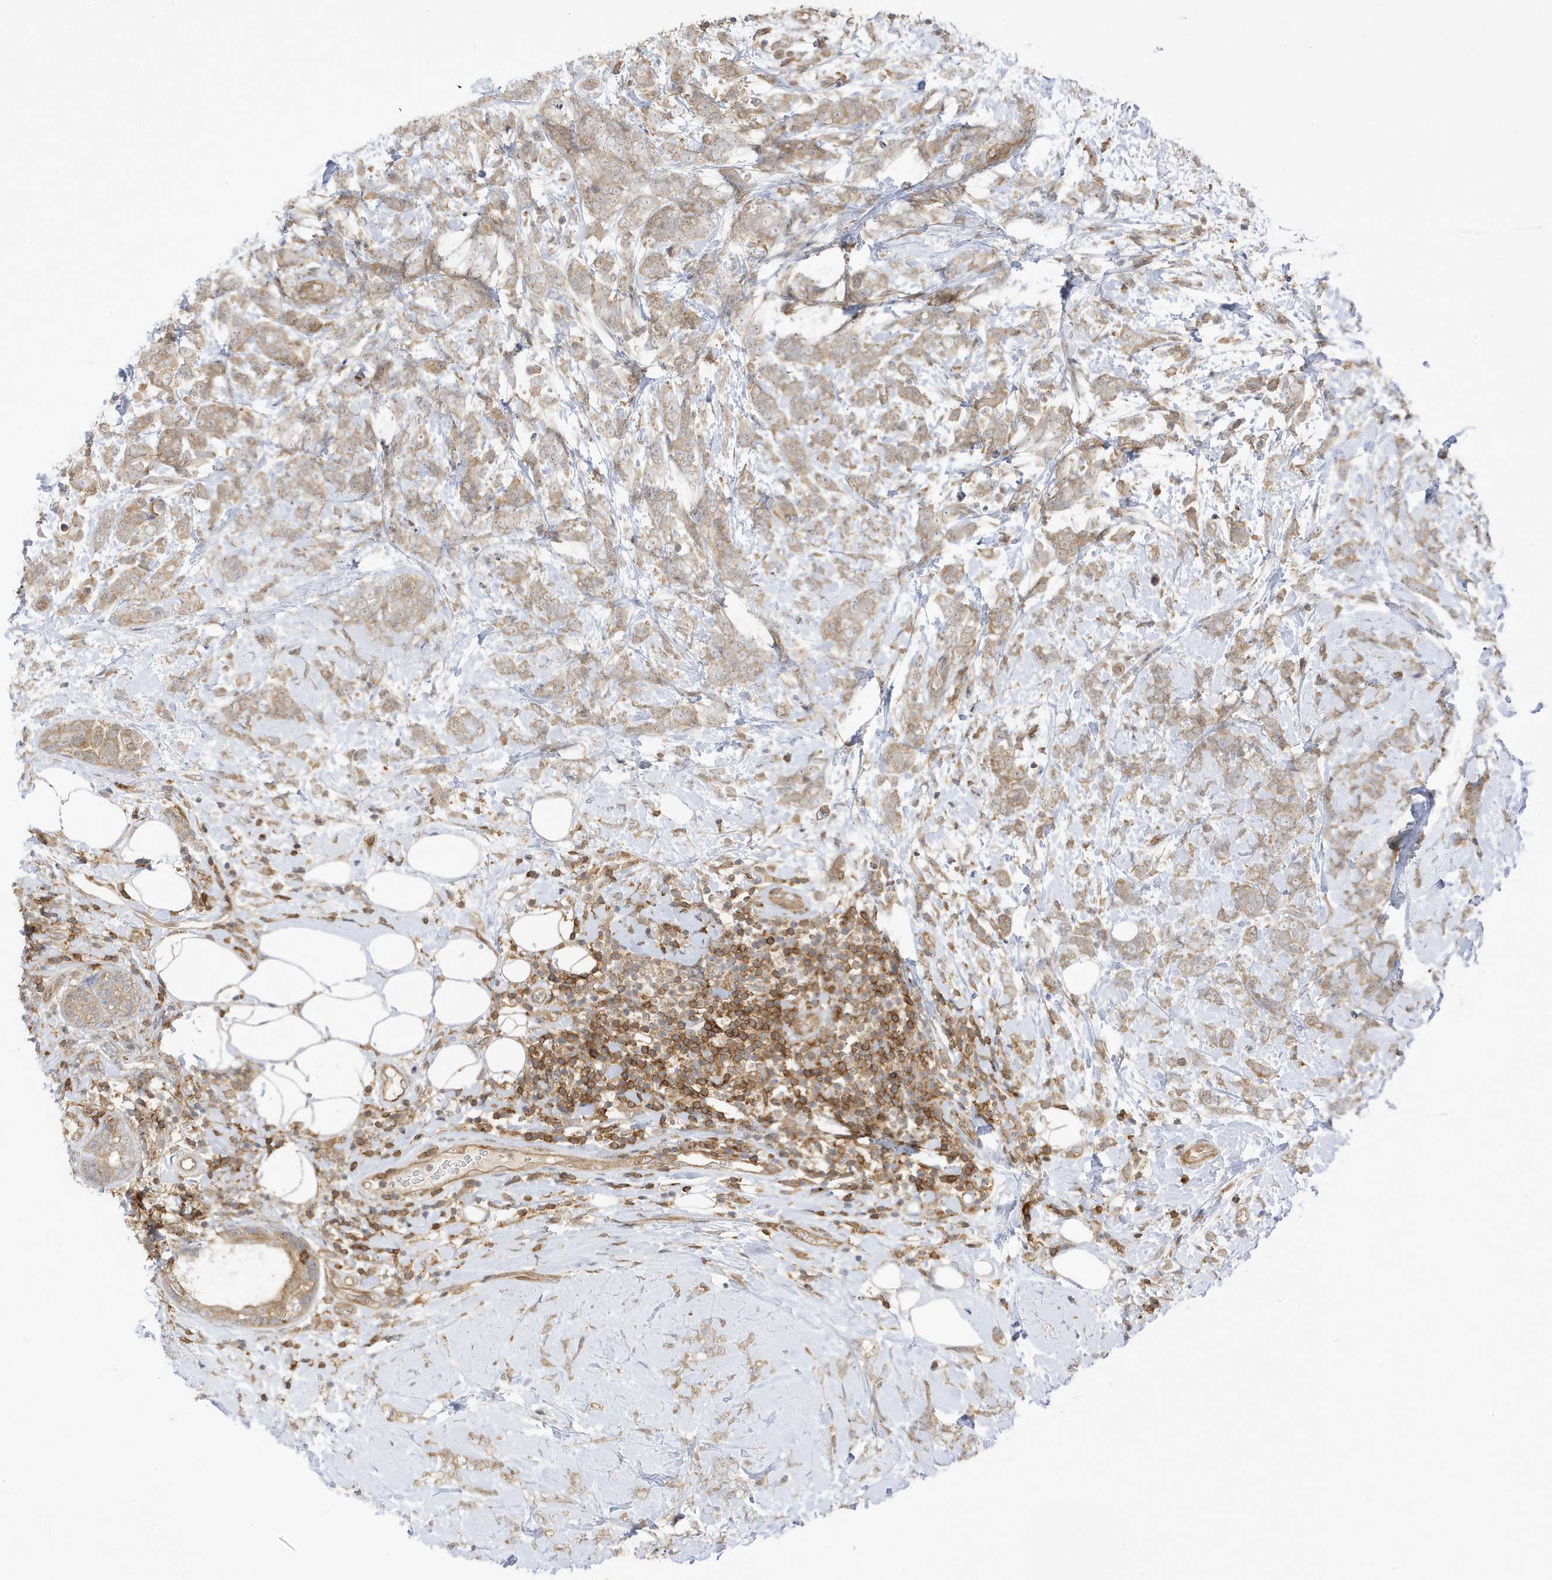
{"staining": {"intensity": "weak", "quantity": ">75%", "location": "cytoplasmic/membranous"}, "tissue": "breast cancer", "cell_type": "Tumor cells", "image_type": "cancer", "snomed": [{"axis": "morphology", "description": "Lobular carcinoma"}, {"axis": "topography", "description": "Breast"}], "caption": "About >75% of tumor cells in breast lobular carcinoma reveal weak cytoplasmic/membranous protein expression as visualized by brown immunohistochemical staining.", "gene": "PHACTR2", "patient": {"sex": "female", "age": 58}}